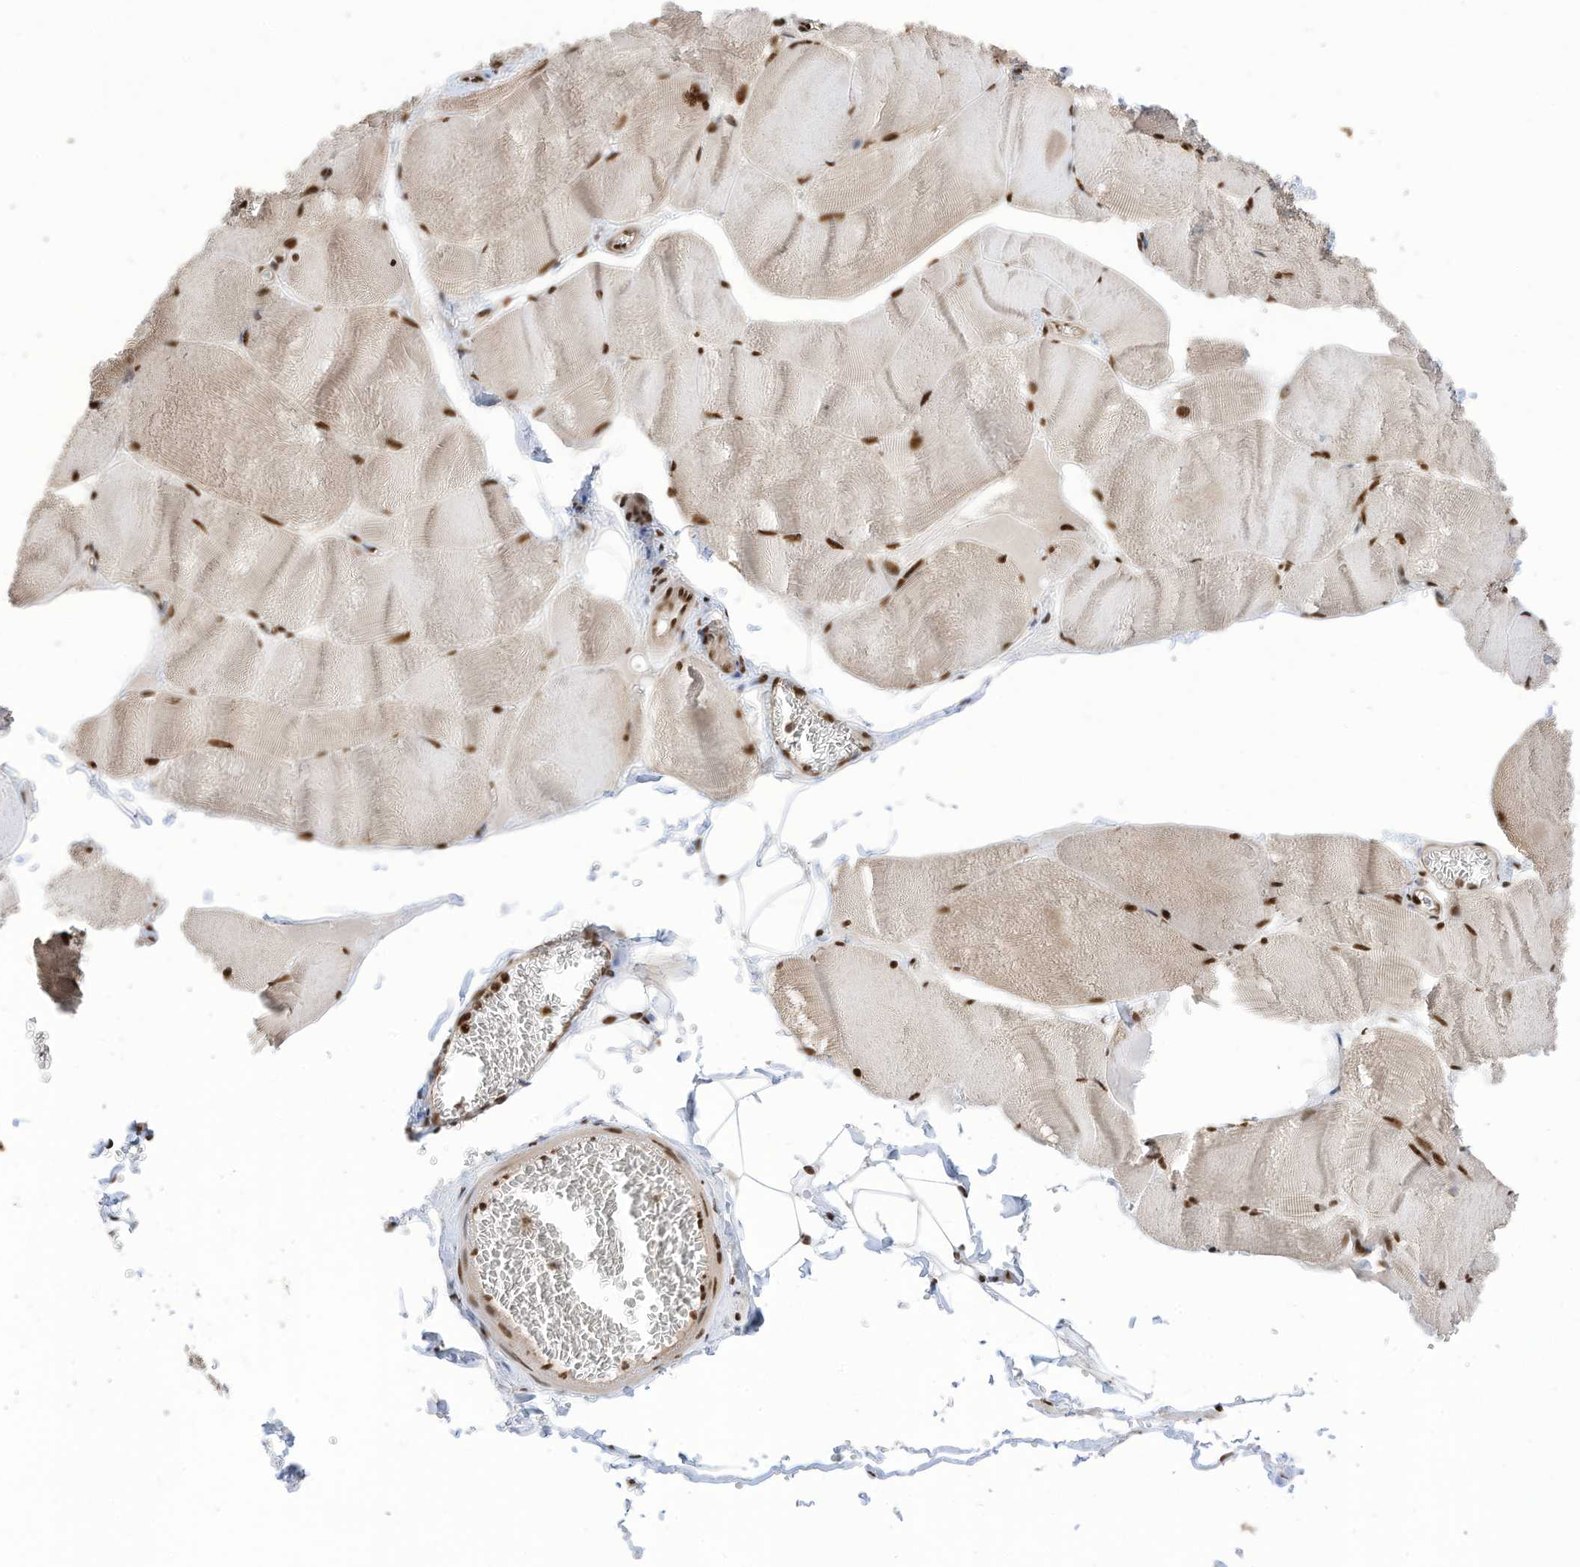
{"staining": {"intensity": "strong", "quantity": ">75%", "location": "nuclear"}, "tissue": "skeletal muscle", "cell_type": "Myocytes", "image_type": "normal", "snomed": [{"axis": "morphology", "description": "Normal tissue, NOS"}, {"axis": "morphology", "description": "Basal cell carcinoma"}, {"axis": "topography", "description": "Skeletal muscle"}], "caption": "This photomicrograph demonstrates immunohistochemistry (IHC) staining of normal human skeletal muscle, with high strong nuclear positivity in about >75% of myocytes.", "gene": "SF3A3", "patient": {"sex": "female", "age": 64}}